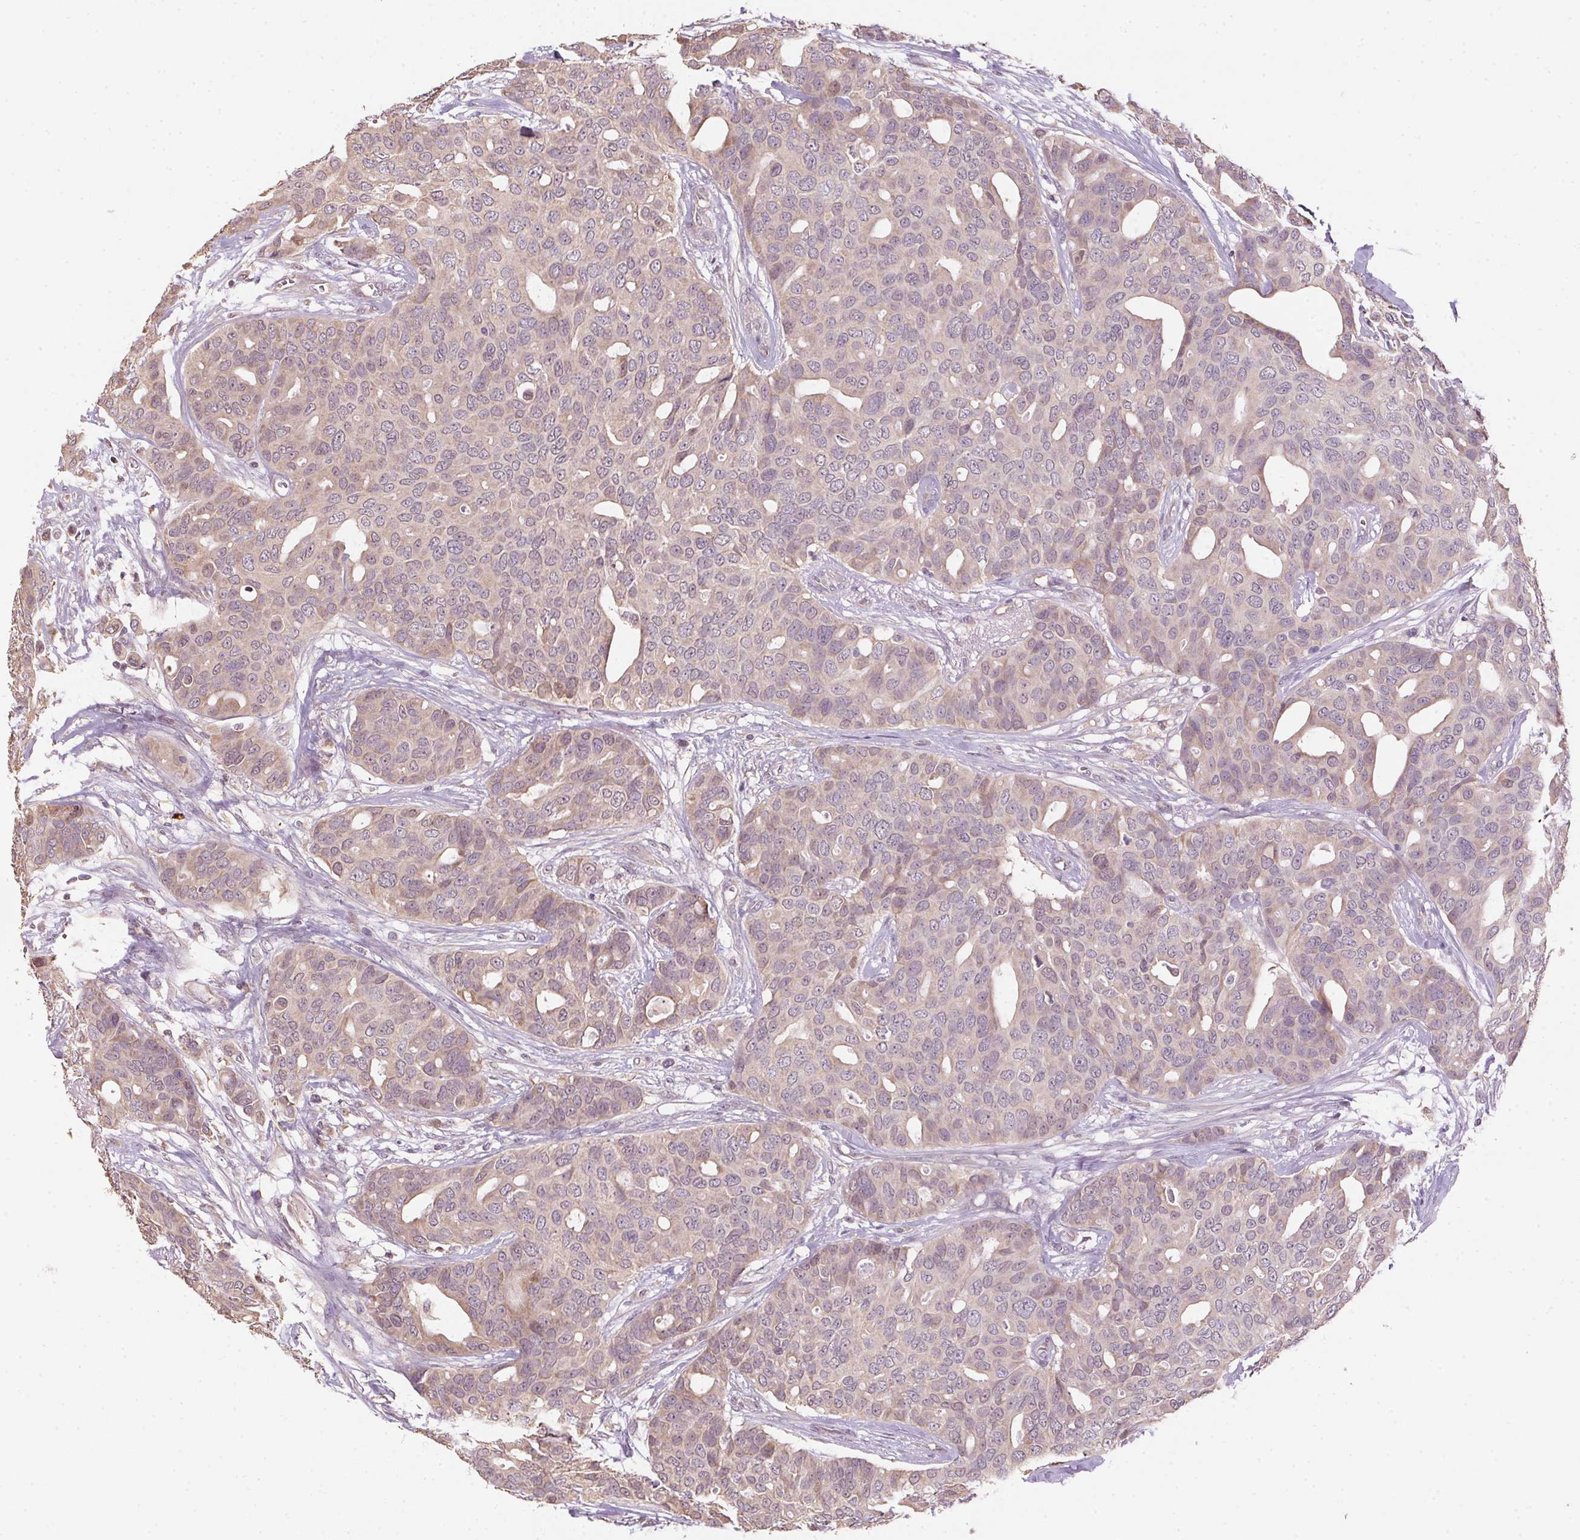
{"staining": {"intensity": "weak", "quantity": "<25%", "location": "cytoplasmic/membranous"}, "tissue": "breast cancer", "cell_type": "Tumor cells", "image_type": "cancer", "snomed": [{"axis": "morphology", "description": "Duct carcinoma"}, {"axis": "topography", "description": "Breast"}], "caption": "This is an IHC photomicrograph of human invasive ductal carcinoma (breast). There is no expression in tumor cells.", "gene": "ALDH8A1", "patient": {"sex": "female", "age": 54}}